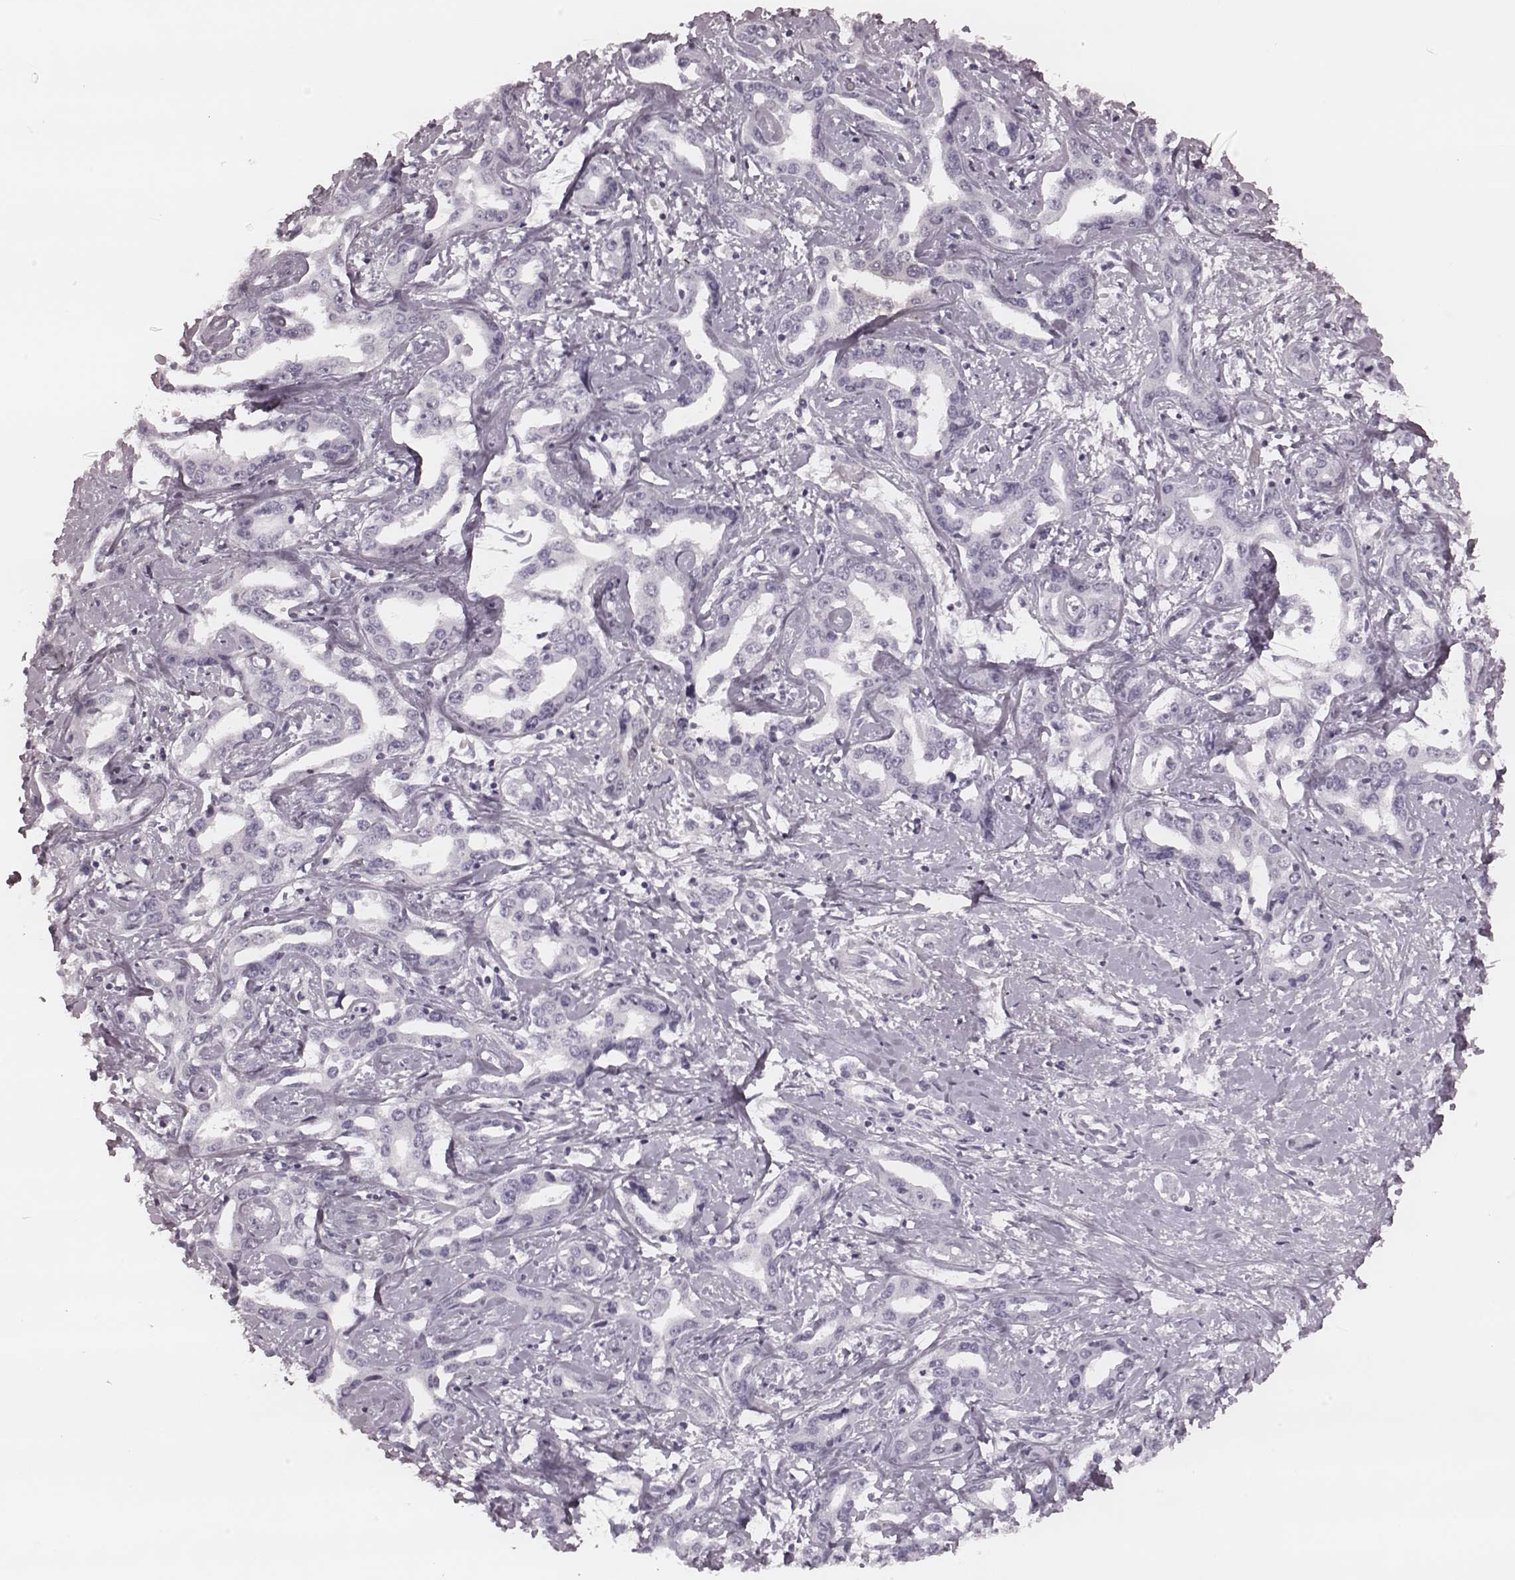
{"staining": {"intensity": "negative", "quantity": "none", "location": "none"}, "tissue": "liver cancer", "cell_type": "Tumor cells", "image_type": "cancer", "snomed": [{"axis": "morphology", "description": "Cholangiocarcinoma"}, {"axis": "topography", "description": "Liver"}], "caption": "A micrograph of liver cancer (cholangiocarcinoma) stained for a protein shows no brown staining in tumor cells.", "gene": "KRT74", "patient": {"sex": "male", "age": 59}}